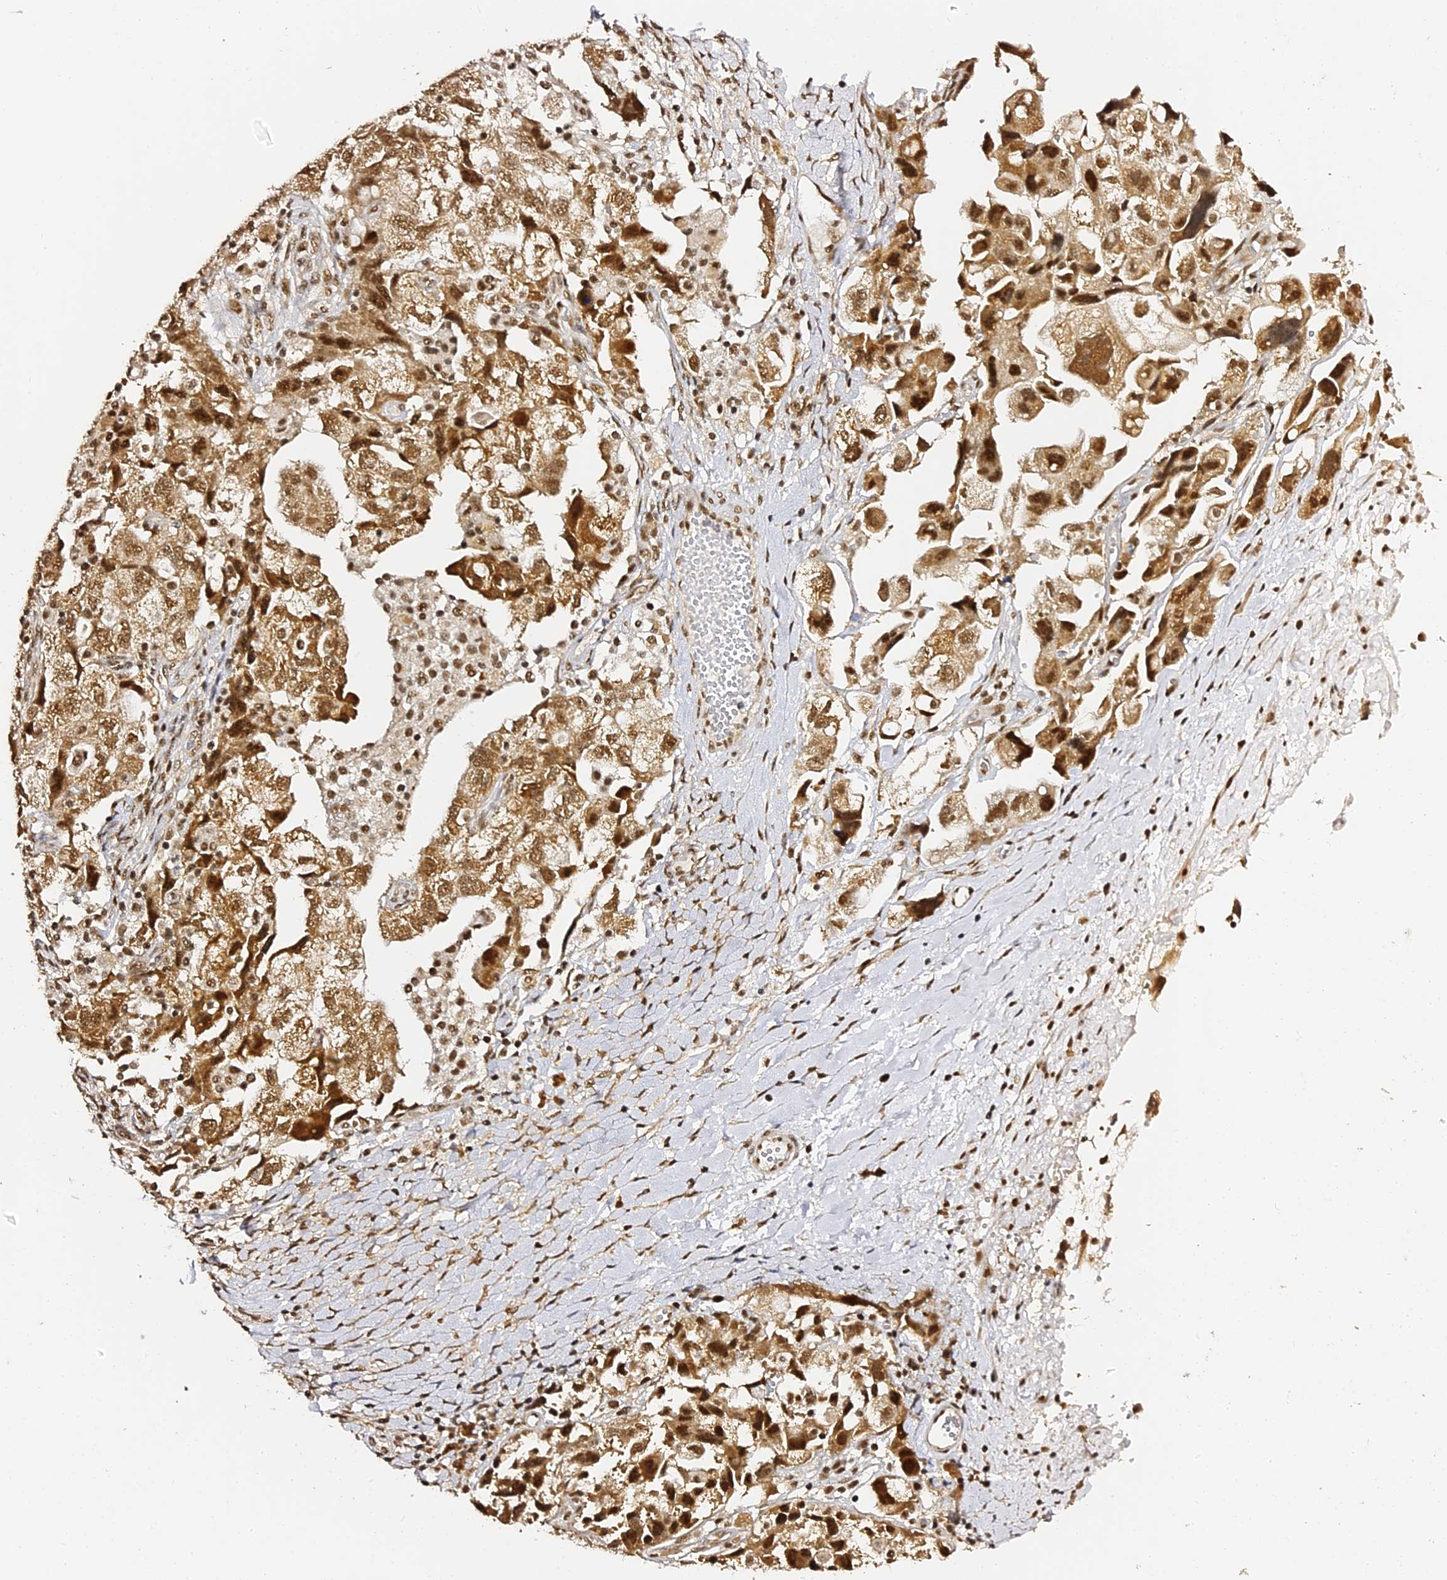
{"staining": {"intensity": "moderate", "quantity": ">75%", "location": "cytoplasmic/membranous,nuclear"}, "tissue": "ovarian cancer", "cell_type": "Tumor cells", "image_type": "cancer", "snomed": [{"axis": "morphology", "description": "Carcinoma, NOS"}, {"axis": "morphology", "description": "Cystadenocarcinoma, serous, NOS"}, {"axis": "topography", "description": "Ovary"}], "caption": "Moderate cytoplasmic/membranous and nuclear positivity is appreciated in about >75% of tumor cells in ovarian serous cystadenocarcinoma. The staining was performed using DAB, with brown indicating positive protein expression. Nuclei are stained blue with hematoxylin.", "gene": "MCRS1", "patient": {"sex": "female", "age": 69}}